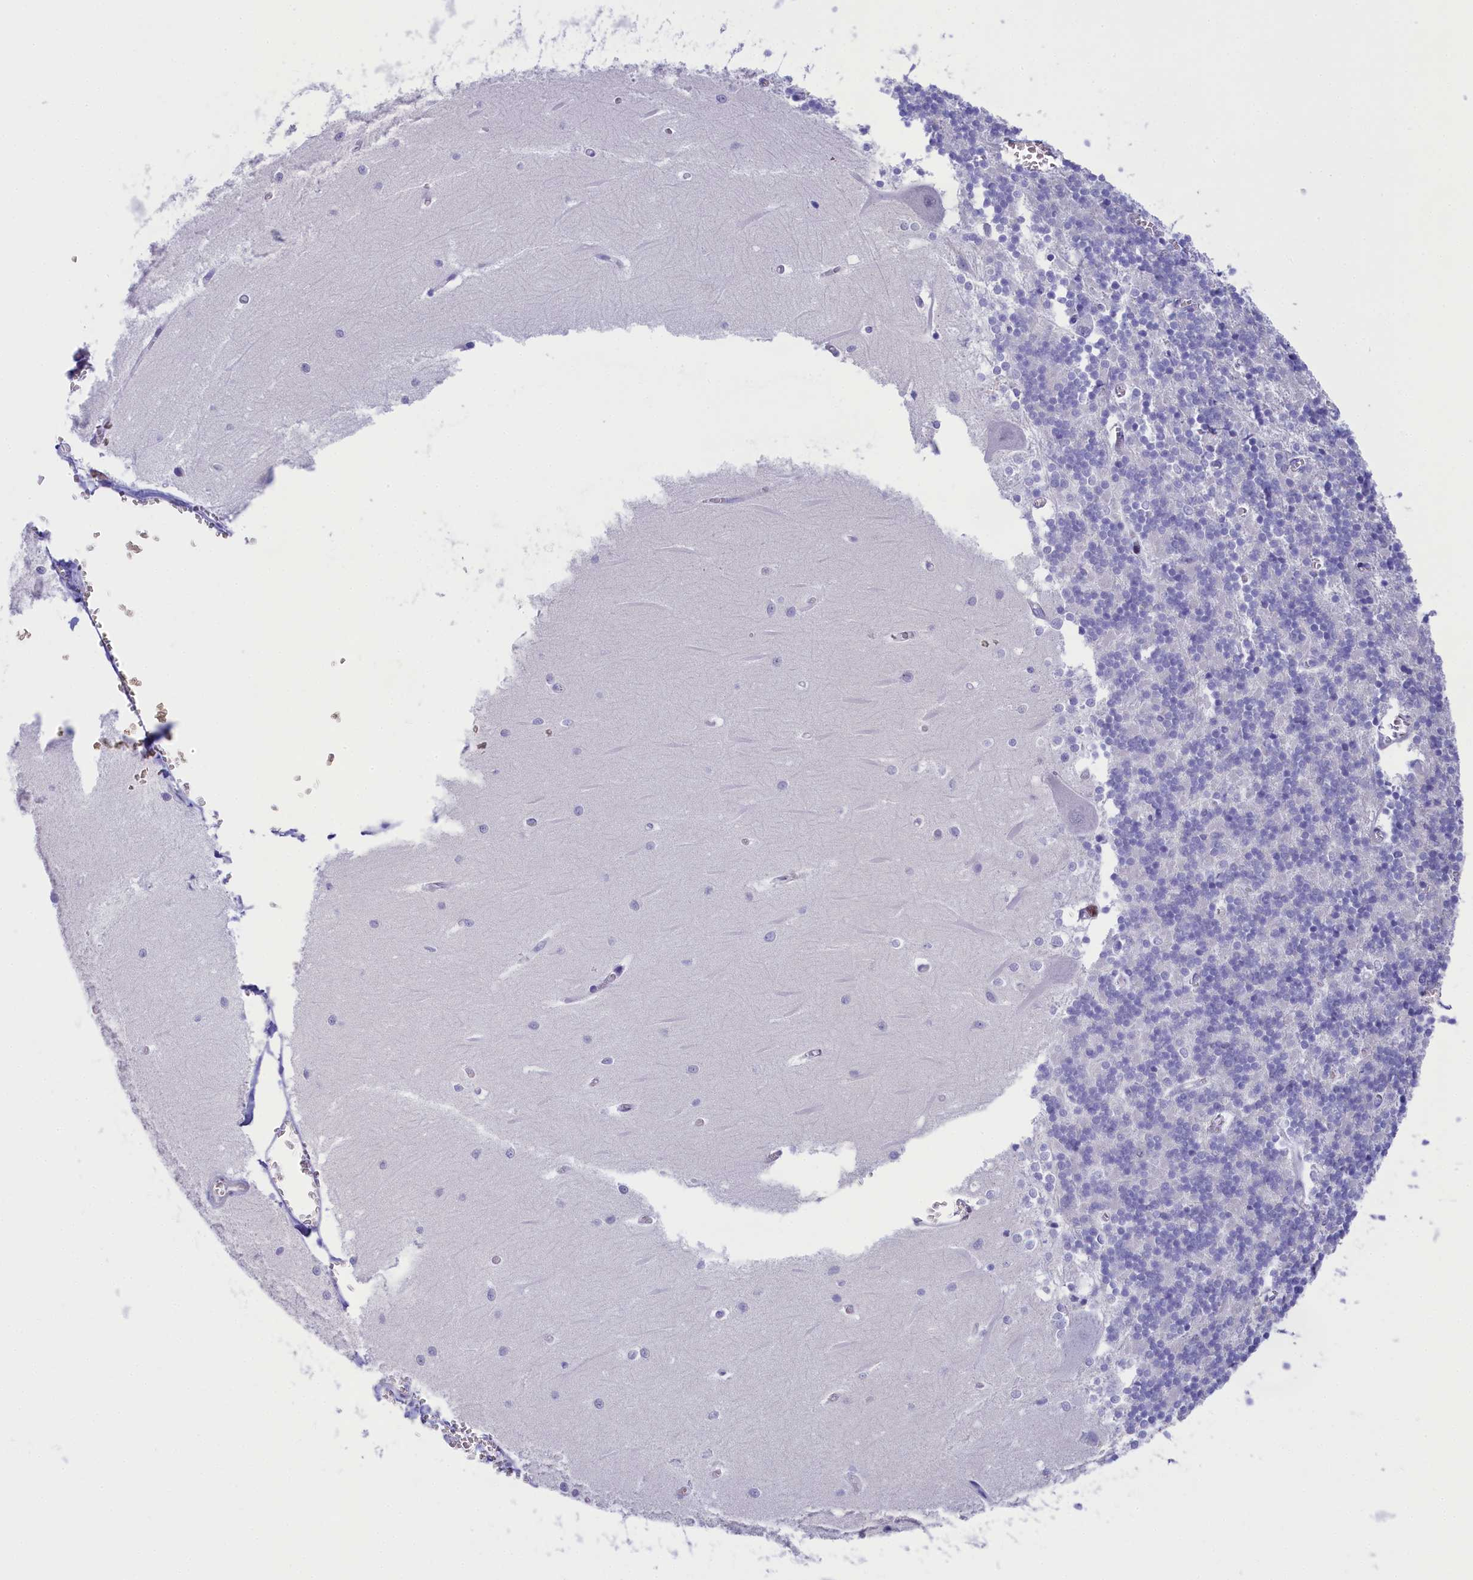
{"staining": {"intensity": "negative", "quantity": "none", "location": "none"}, "tissue": "cerebellum", "cell_type": "Cells in granular layer", "image_type": "normal", "snomed": [{"axis": "morphology", "description": "Normal tissue, NOS"}, {"axis": "topography", "description": "Cerebellum"}], "caption": "An image of cerebellum stained for a protein demonstrates no brown staining in cells in granular layer.", "gene": "TACSTD2", "patient": {"sex": "male", "age": 37}}